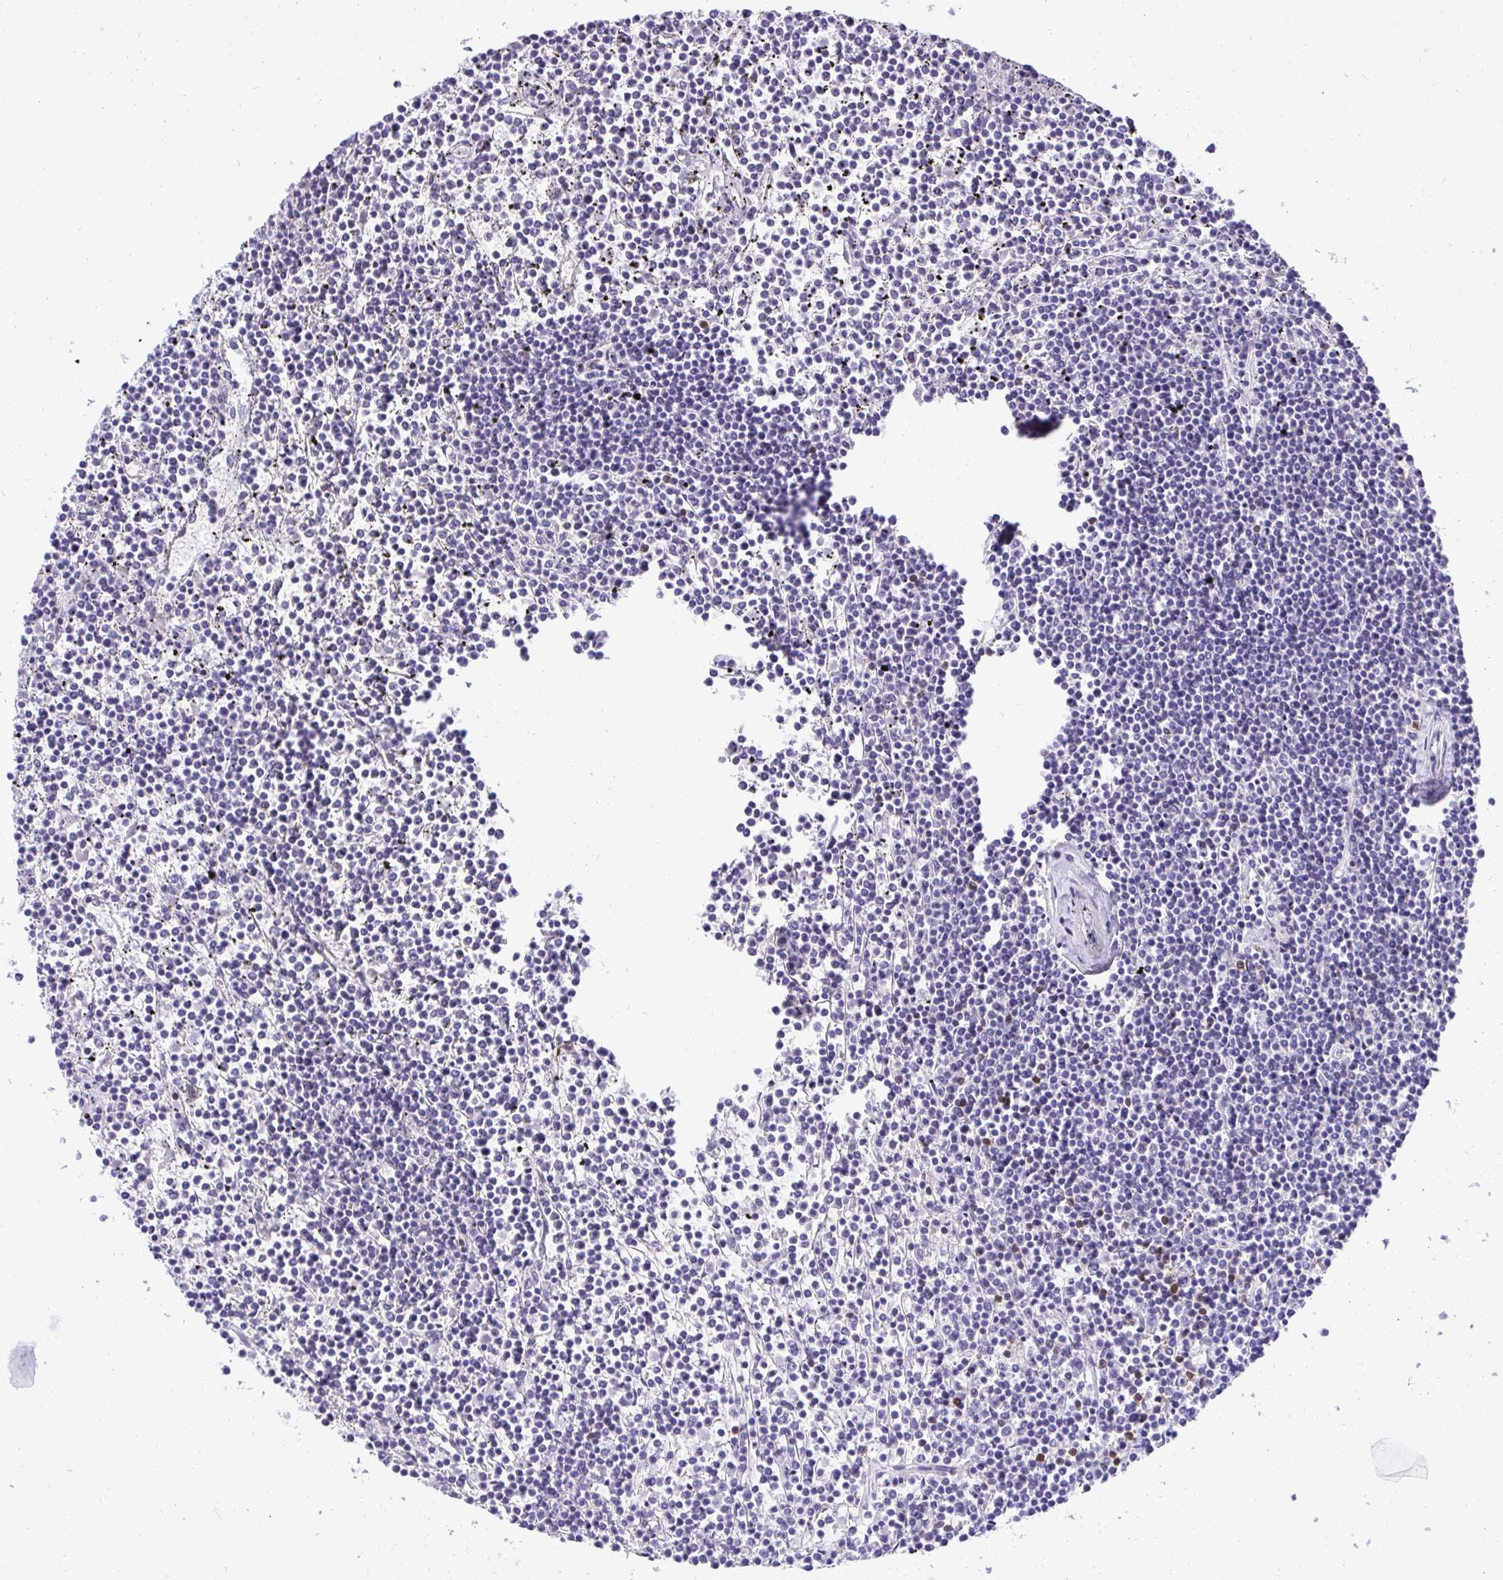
{"staining": {"intensity": "negative", "quantity": "none", "location": "none"}, "tissue": "lymphoma", "cell_type": "Tumor cells", "image_type": "cancer", "snomed": [{"axis": "morphology", "description": "Malignant lymphoma, non-Hodgkin's type, Low grade"}, {"axis": "topography", "description": "Spleen"}], "caption": "Image shows no protein positivity in tumor cells of lymphoma tissue. Nuclei are stained in blue.", "gene": "PGM2L1", "patient": {"sex": "female", "age": 19}}